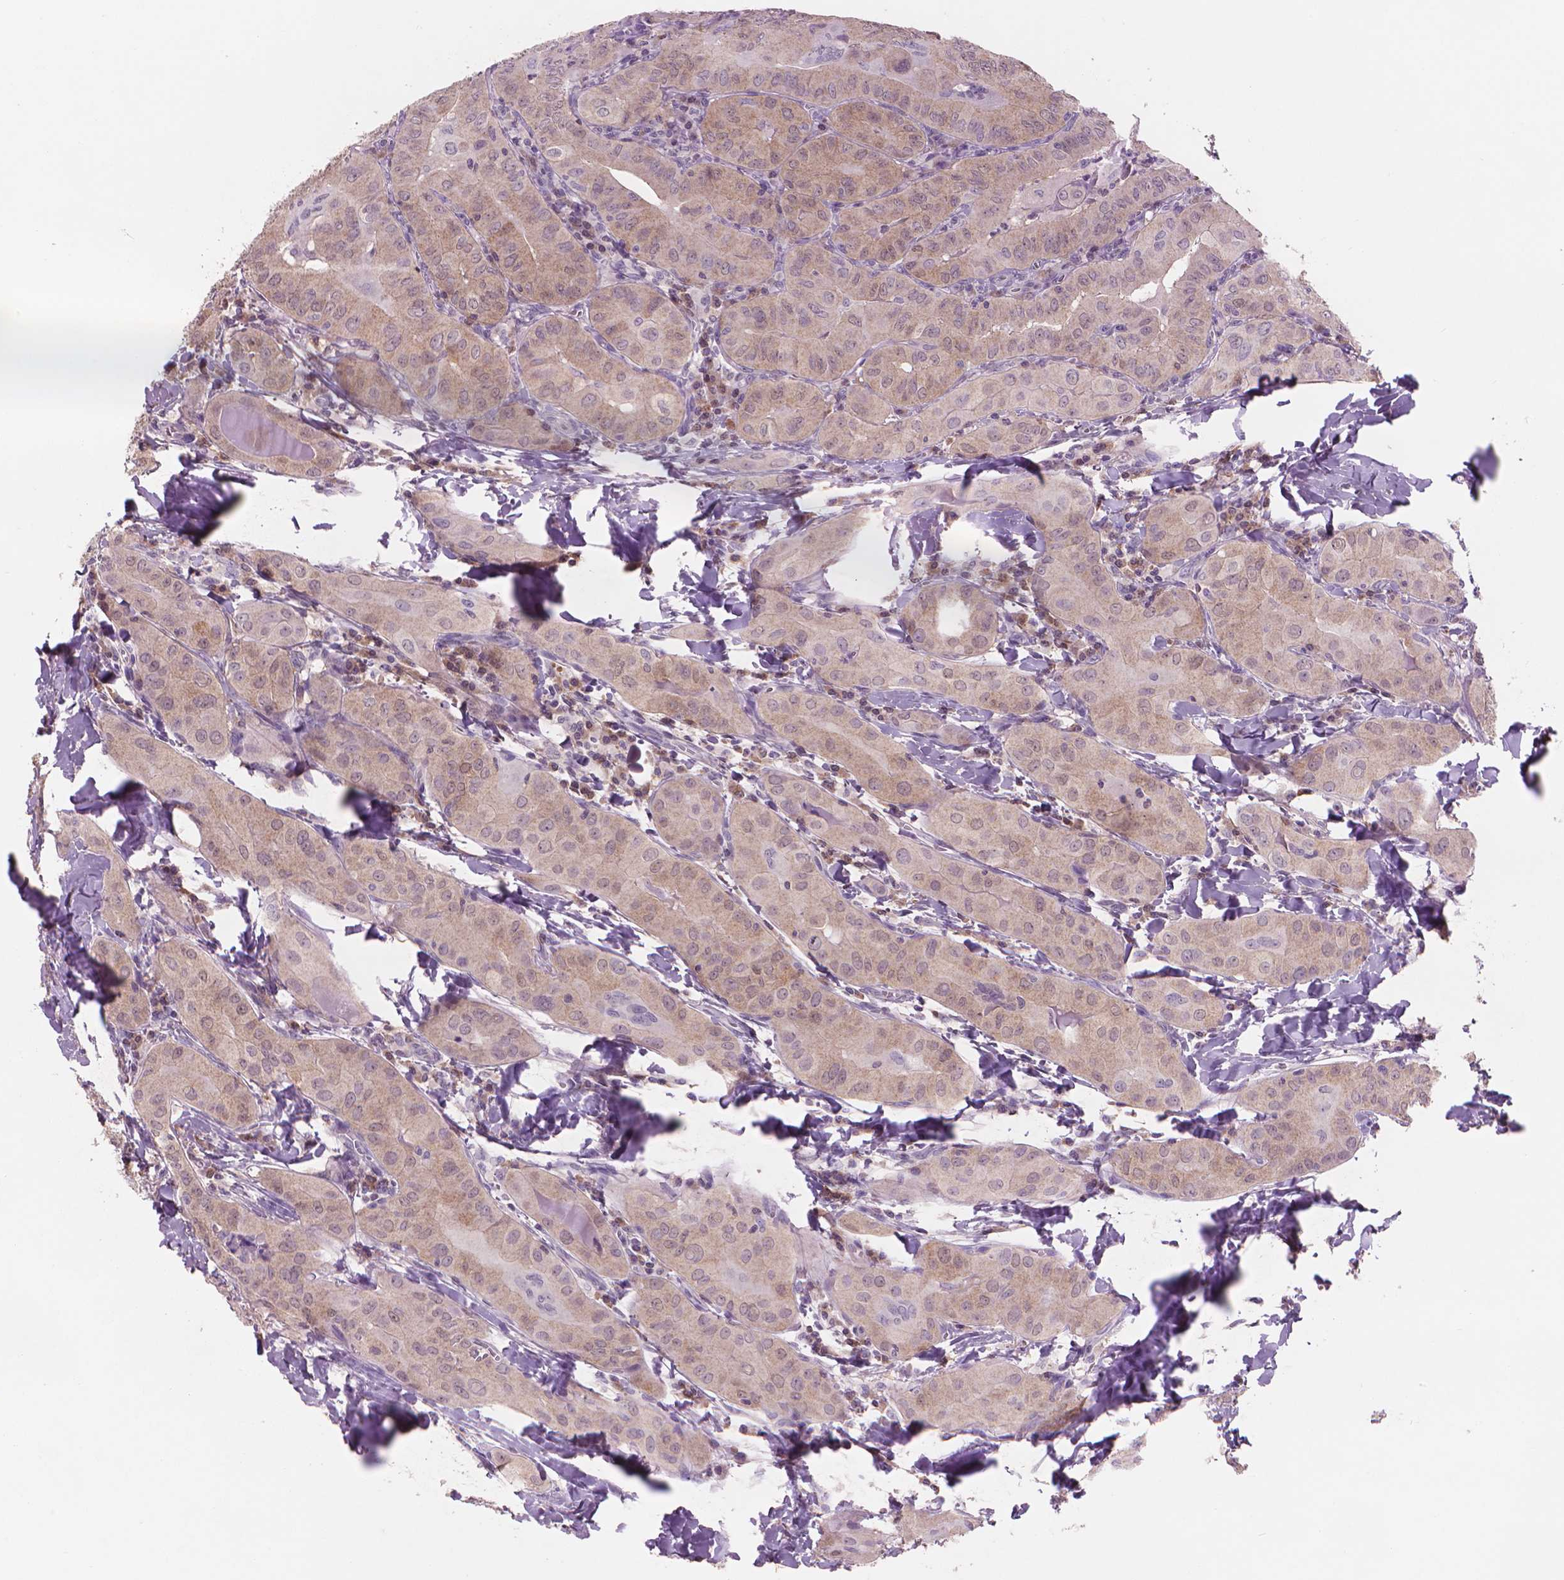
{"staining": {"intensity": "weak", "quantity": "<25%", "location": "cytoplasmic/membranous"}, "tissue": "thyroid cancer", "cell_type": "Tumor cells", "image_type": "cancer", "snomed": [{"axis": "morphology", "description": "Papillary adenocarcinoma, NOS"}, {"axis": "topography", "description": "Thyroid gland"}], "caption": "Immunohistochemistry (IHC) histopathology image of papillary adenocarcinoma (thyroid) stained for a protein (brown), which reveals no positivity in tumor cells.", "gene": "ENO2", "patient": {"sex": "female", "age": 37}}